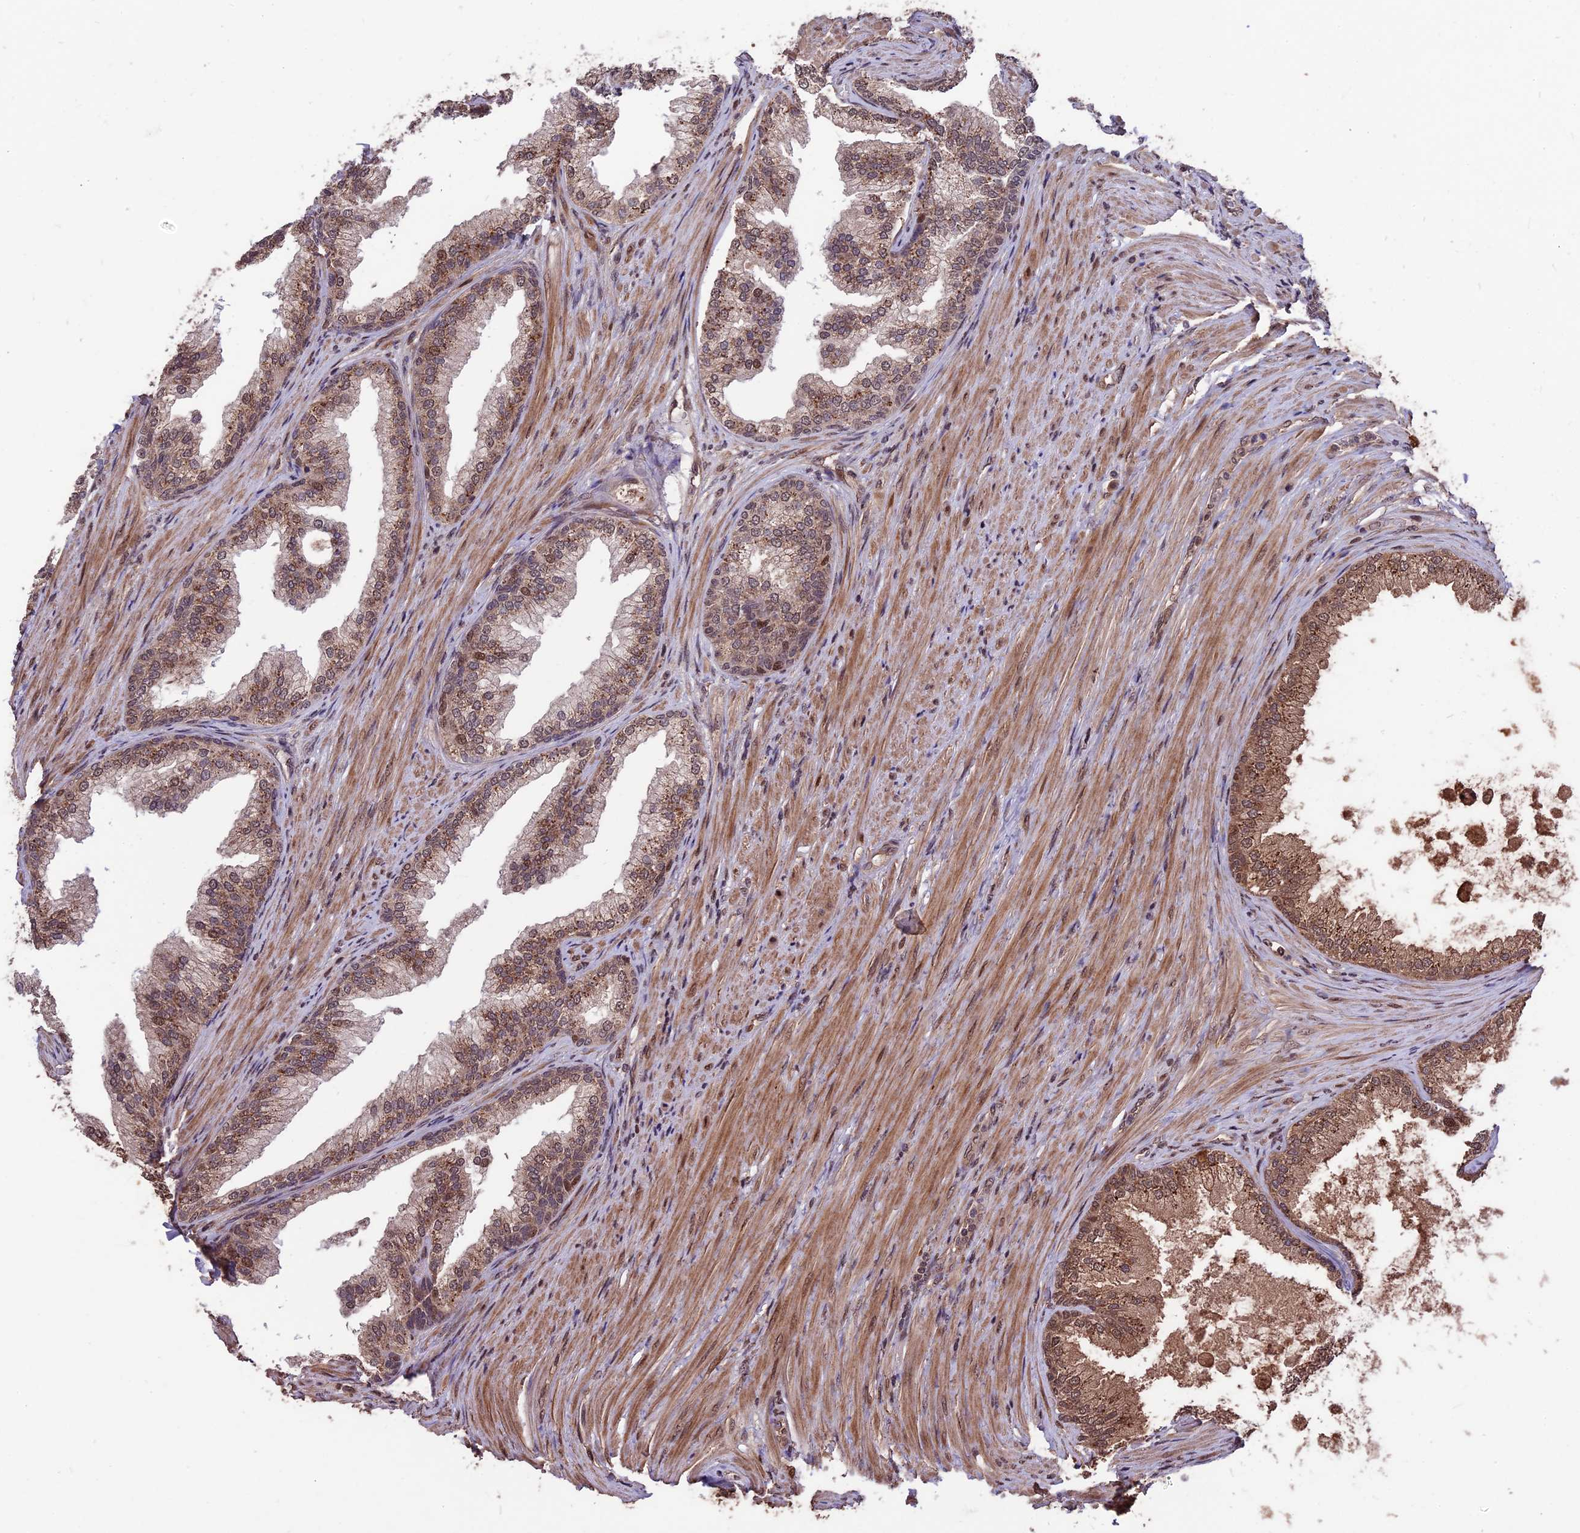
{"staining": {"intensity": "moderate", "quantity": ">75%", "location": "cytoplasmic/membranous,nuclear"}, "tissue": "prostate", "cell_type": "Glandular cells", "image_type": "normal", "snomed": [{"axis": "morphology", "description": "Normal tissue, NOS"}, {"axis": "topography", "description": "Prostate"}], "caption": "IHC of benign human prostate shows medium levels of moderate cytoplasmic/membranous,nuclear staining in about >75% of glandular cells.", "gene": "ZNF598", "patient": {"sex": "male", "age": 76}}